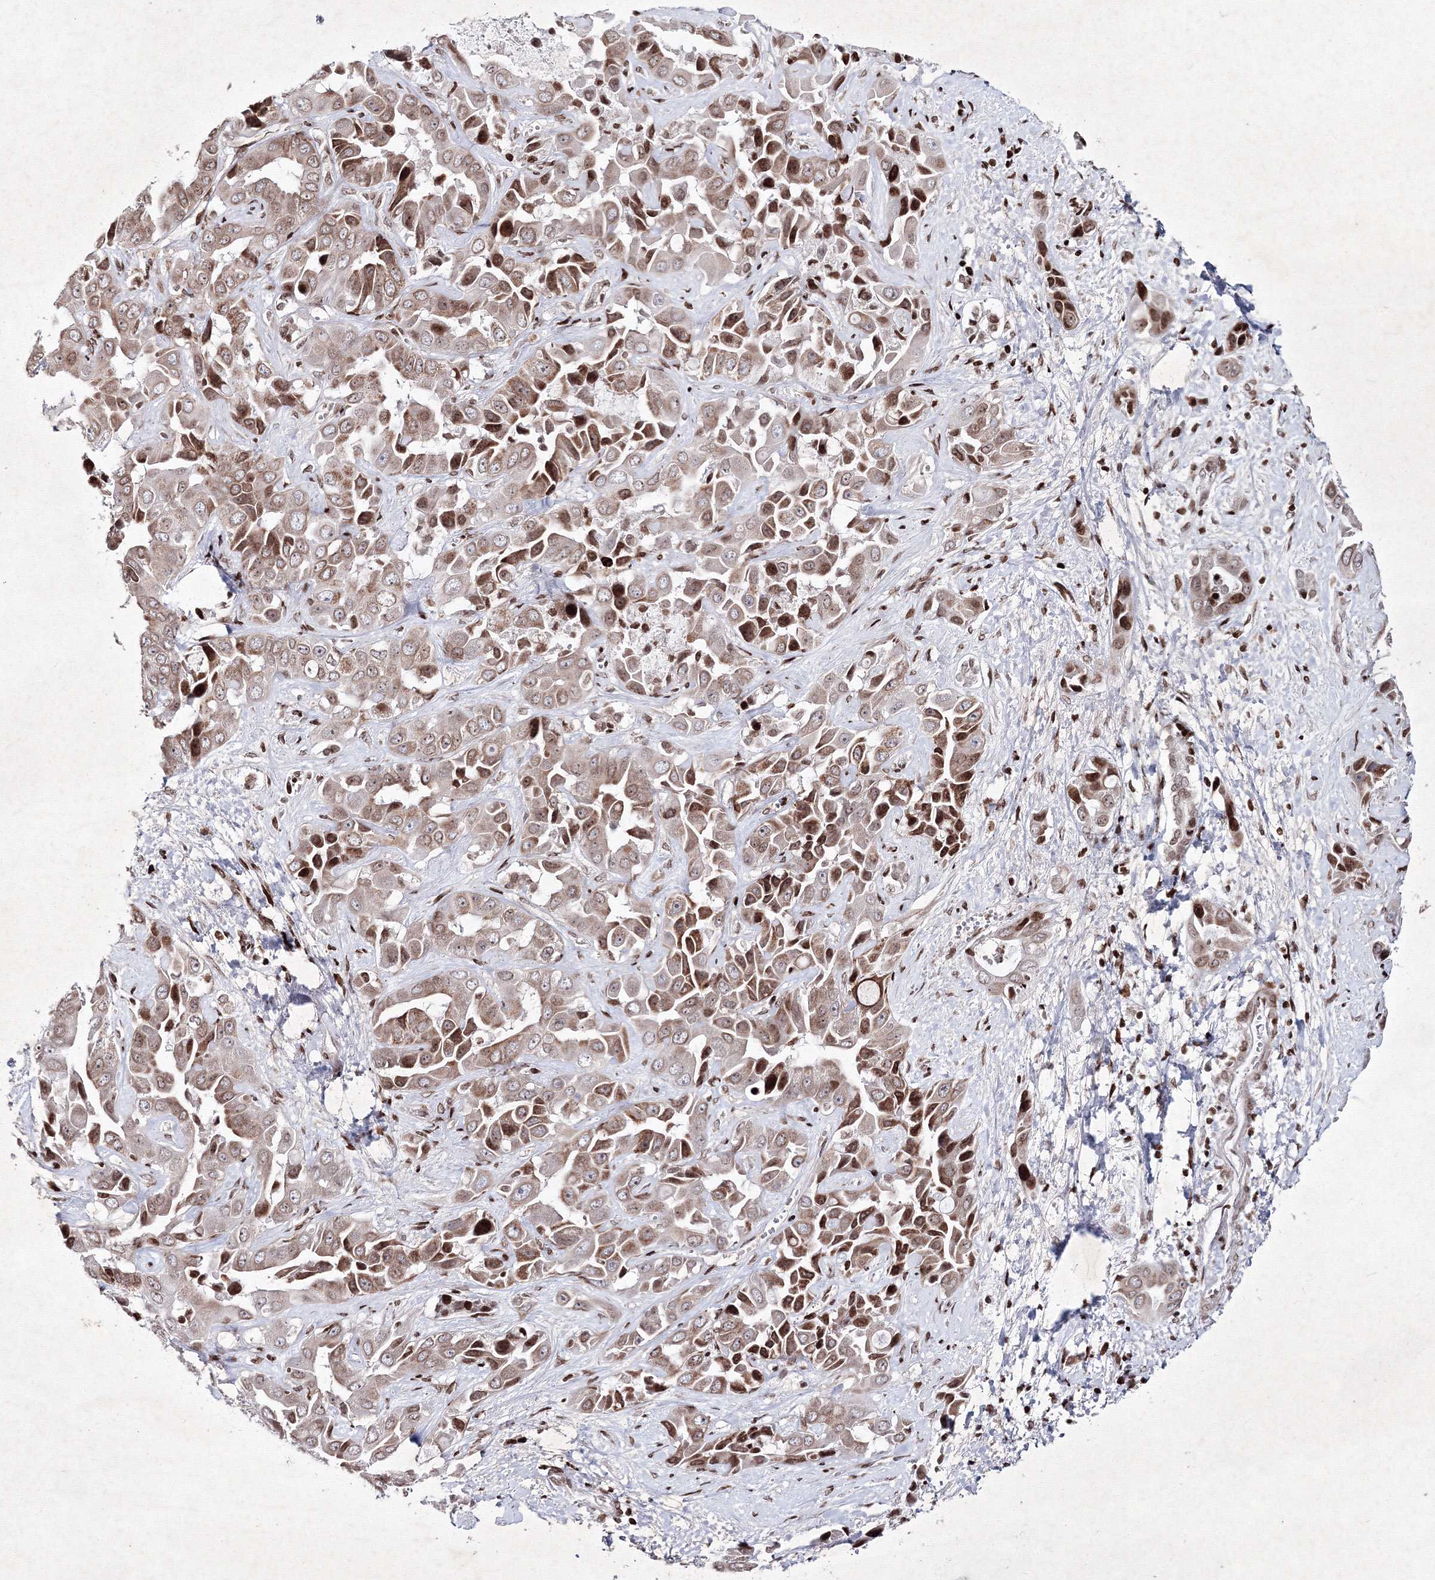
{"staining": {"intensity": "moderate", "quantity": ">75%", "location": "cytoplasmic/membranous,nuclear"}, "tissue": "liver cancer", "cell_type": "Tumor cells", "image_type": "cancer", "snomed": [{"axis": "morphology", "description": "Cholangiocarcinoma"}, {"axis": "topography", "description": "Liver"}], "caption": "Human liver cancer stained for a protein (brown) demonstrates moderate cytoplasmic/membranous and nuclear positive staining in about >75% of tumor cells.", "gene": "SMIM29", "patient": {"sex": "female", "age": 52}}